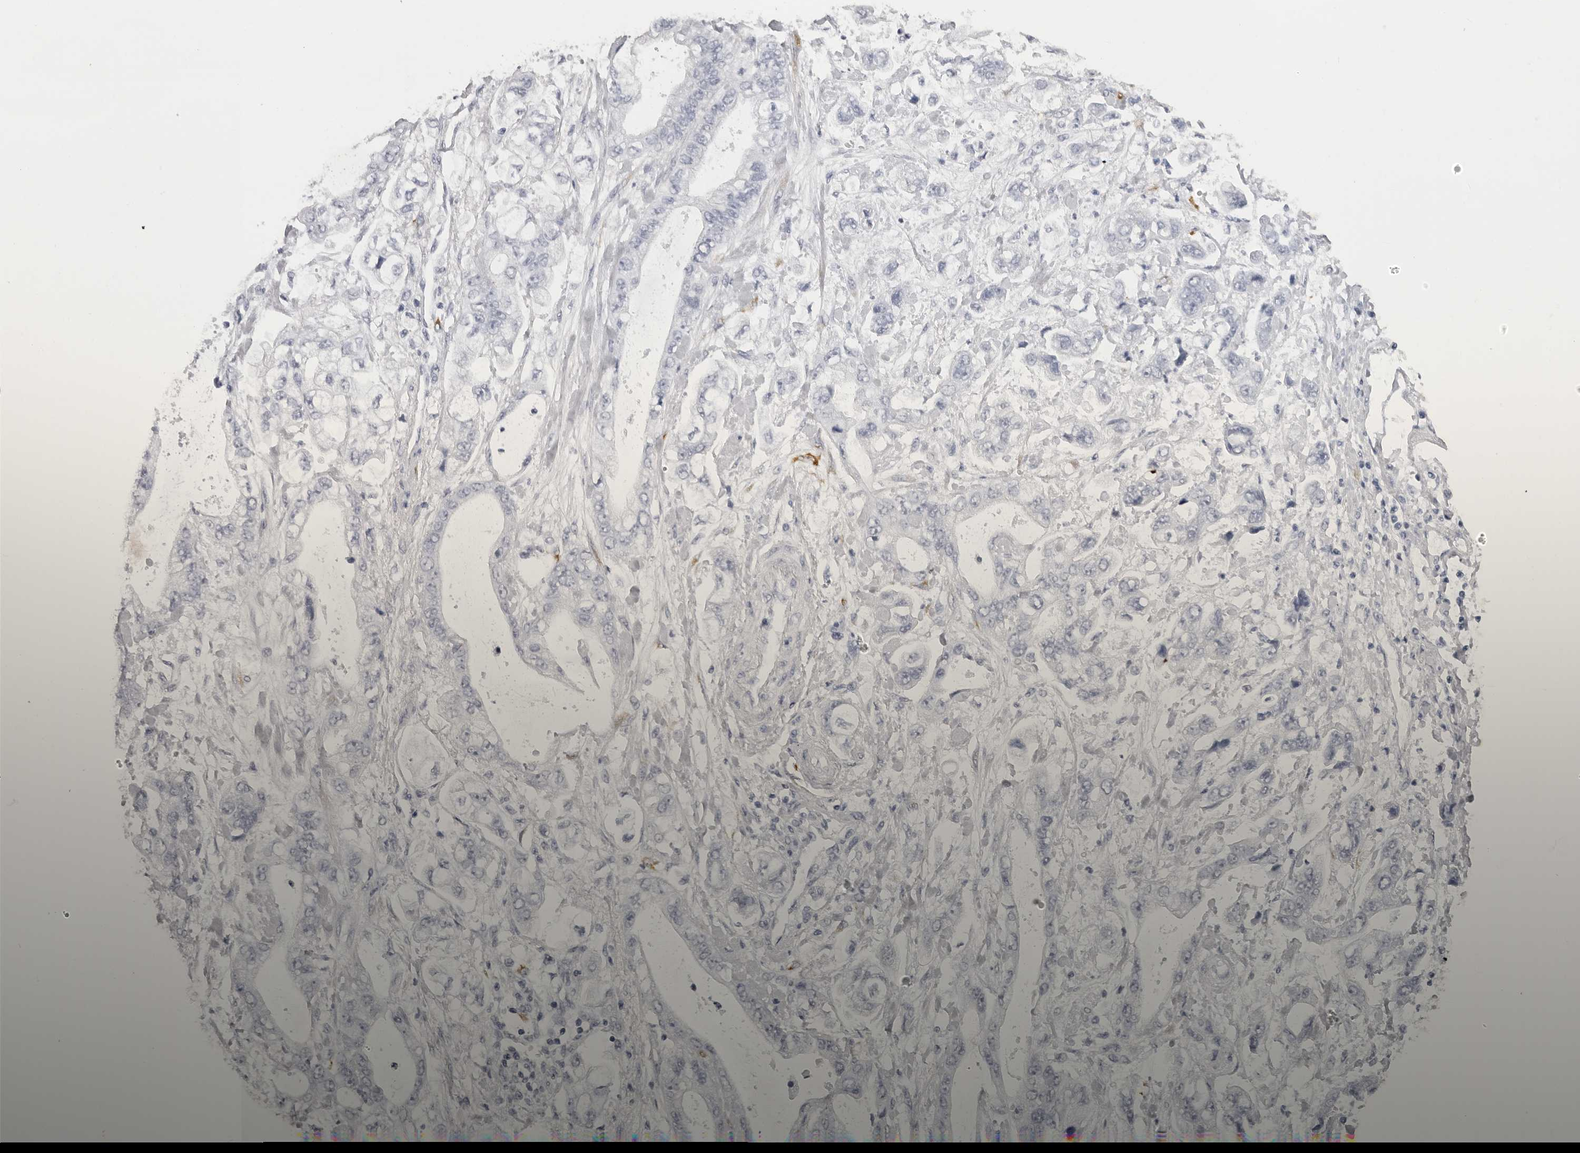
{"staining": {"intensity": "negative", "quantity": "none", "location": "none"}, "tissue": "stomach cancer", "cell_type": "Tumor cells", "image_type": "cancer", "snomed": [{"axis": "morphology", "description": "Normal tissue, NOS"}, {"axis": "morphology", "description": "Adenocarcinoma, NOS"}, {"axis": "topography", "description": "Stomach"}], "caption": "Tumor cells show no significant expression in adenocarcinoma (stomach).", "gene": "CST1", "patient": {"sex": "male", "age": 62}}